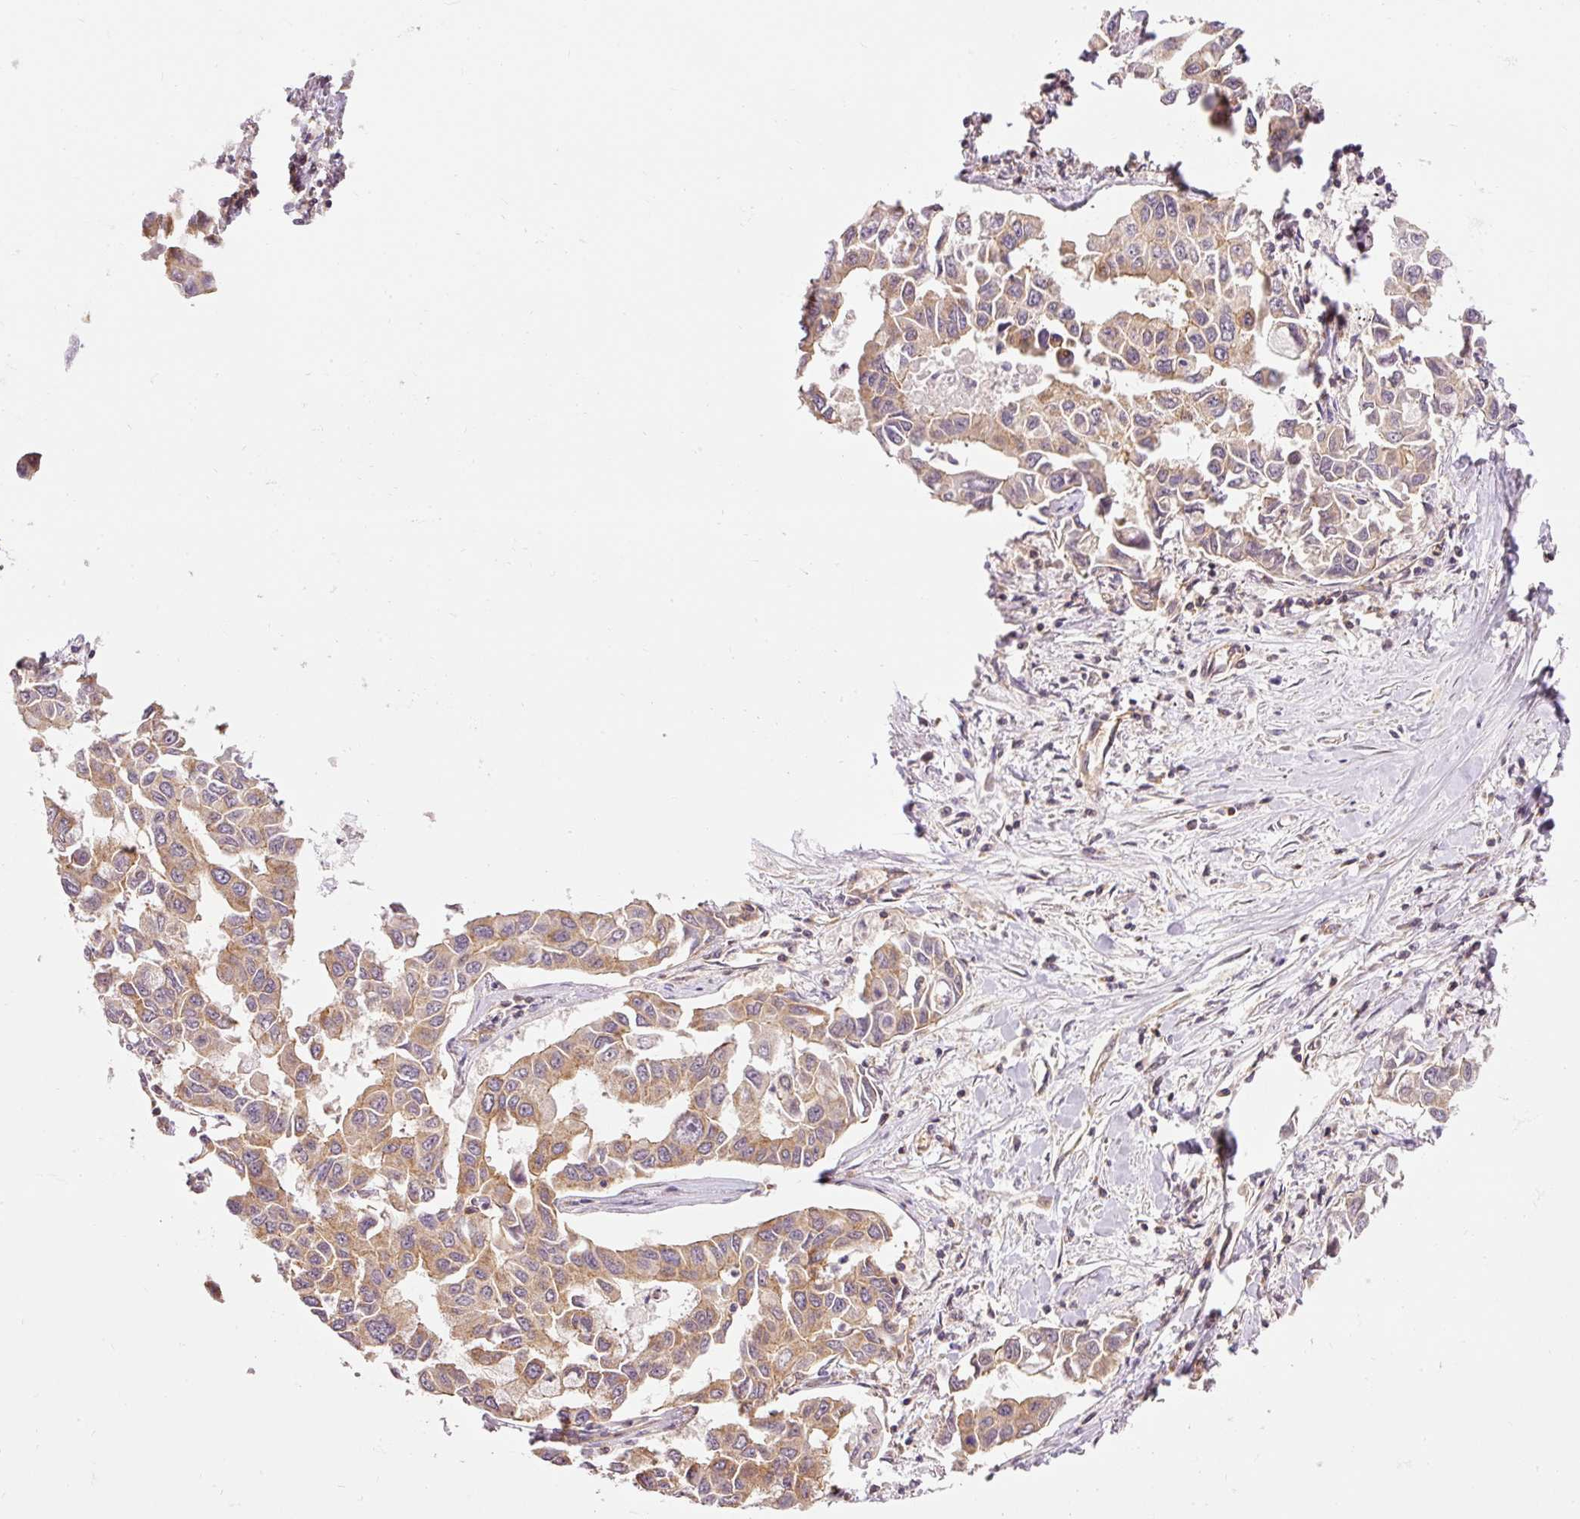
{"staining": {"intensity": "moderate", "quantity": ">75%", "location": "cytoplasmic/membranous"}, "tissue": "lung cancer", "cell_type": "Tumor cells", "image_type": "cancer", "snomed": [{"axis": "morphology", "description": "Adenocarcinoma, NOS"}, {"axis": "topography", "description": "Lung"}], "caption": "Lung cancer tissue displays moderate cytoplasmic/membranous expression in approximately >75% of tumor cells", "gene": "ADCY4", "patient": {"sex": "male", "age": 64}}